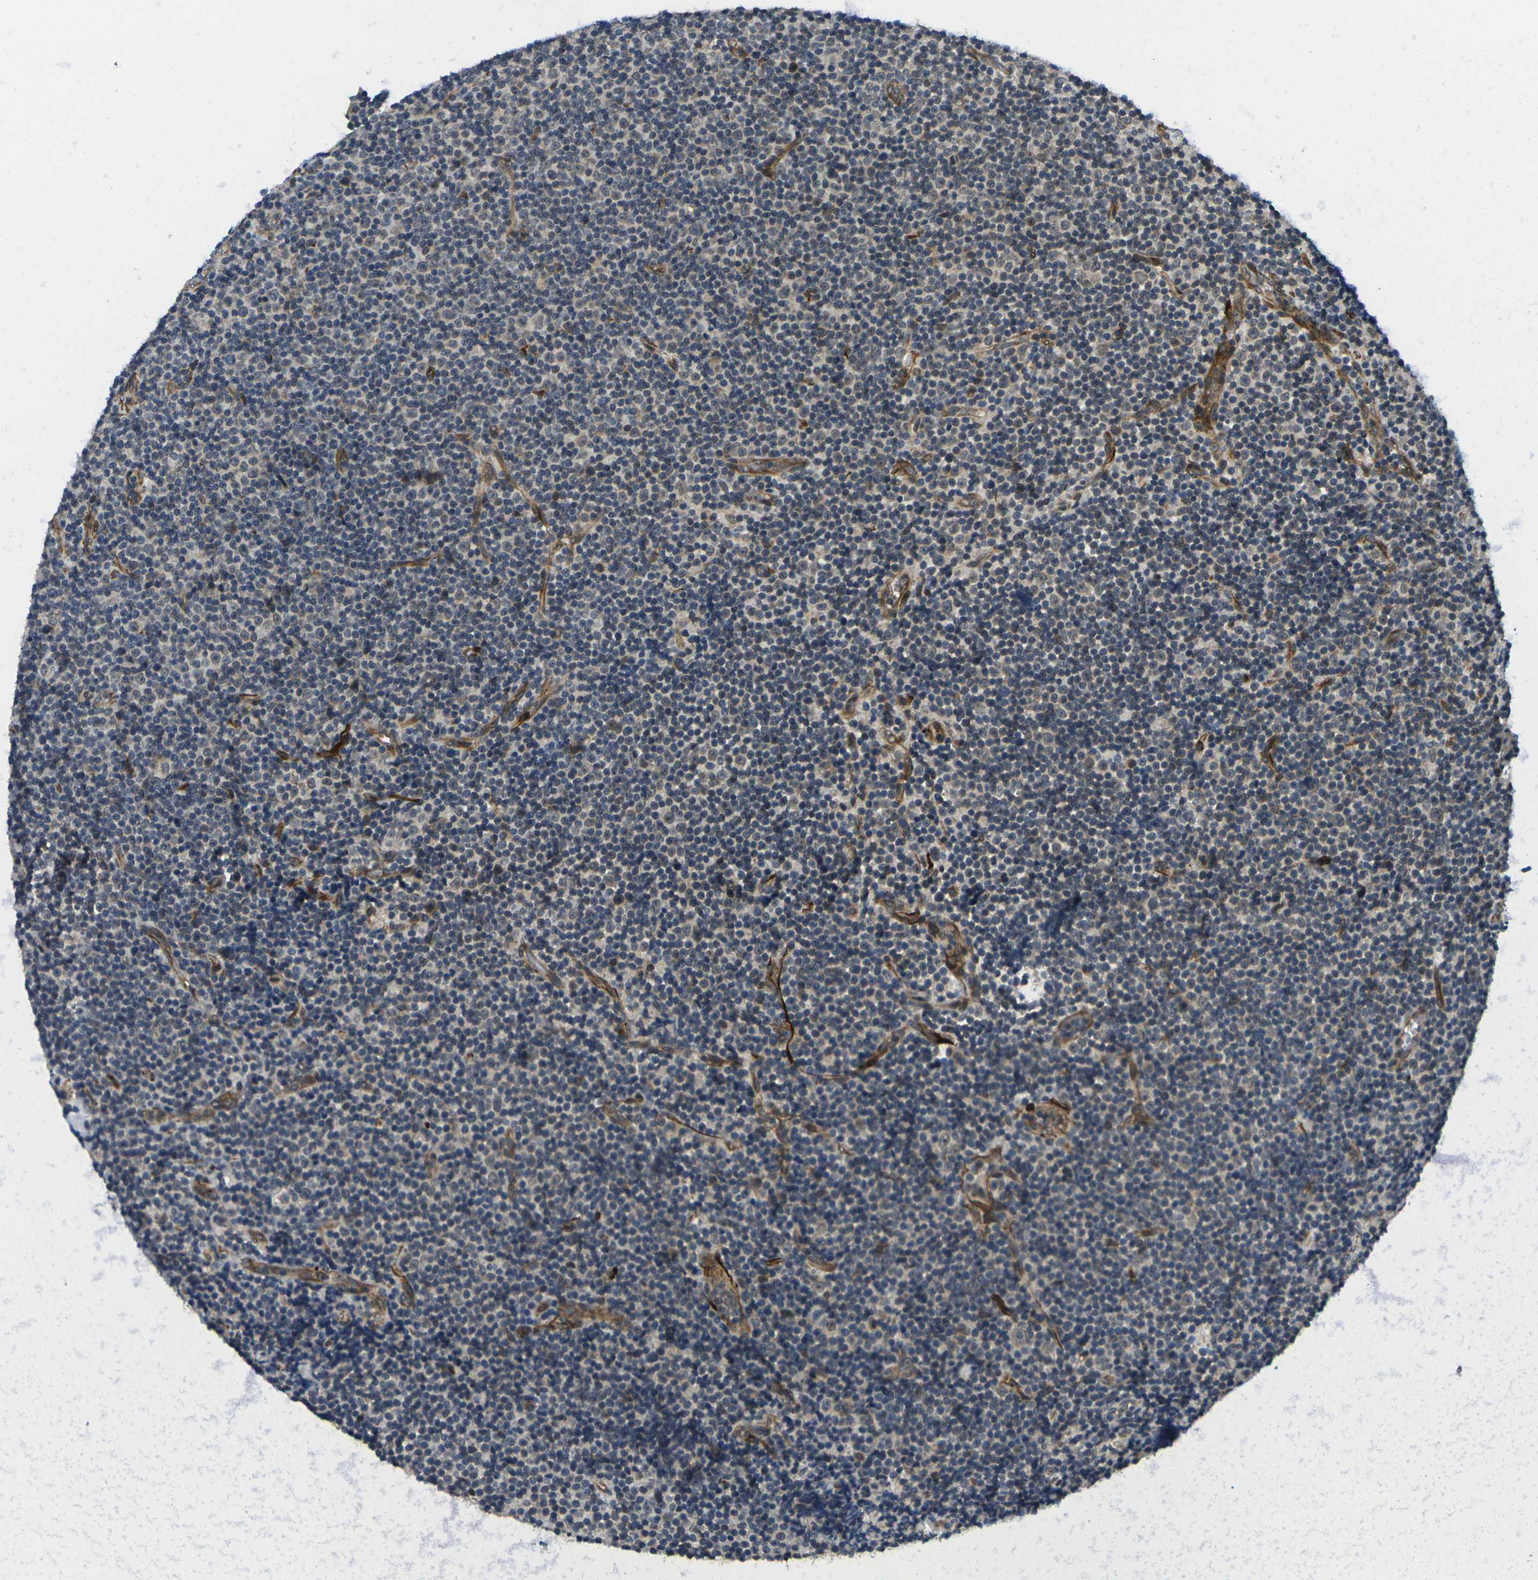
{"staining": {"intensity": "weak", "quantity": "<25%", "location": "cytoplasmic/membranous"}, "tissue": "lymphoma", "cell_type": "Tumor cells", "image_type": "cancer", "snomed": [{"axis": "morphology", "description": "Malignant lymphoma, non-Hodgkin's type, Low grade"}, {"axis": "topography", "description": "Lymph node"}], "caption": "There is no significant staining in tumor cells of lymphoma.", "gene": "FUT11", "patient": {"sex": "female", "age": 67}}